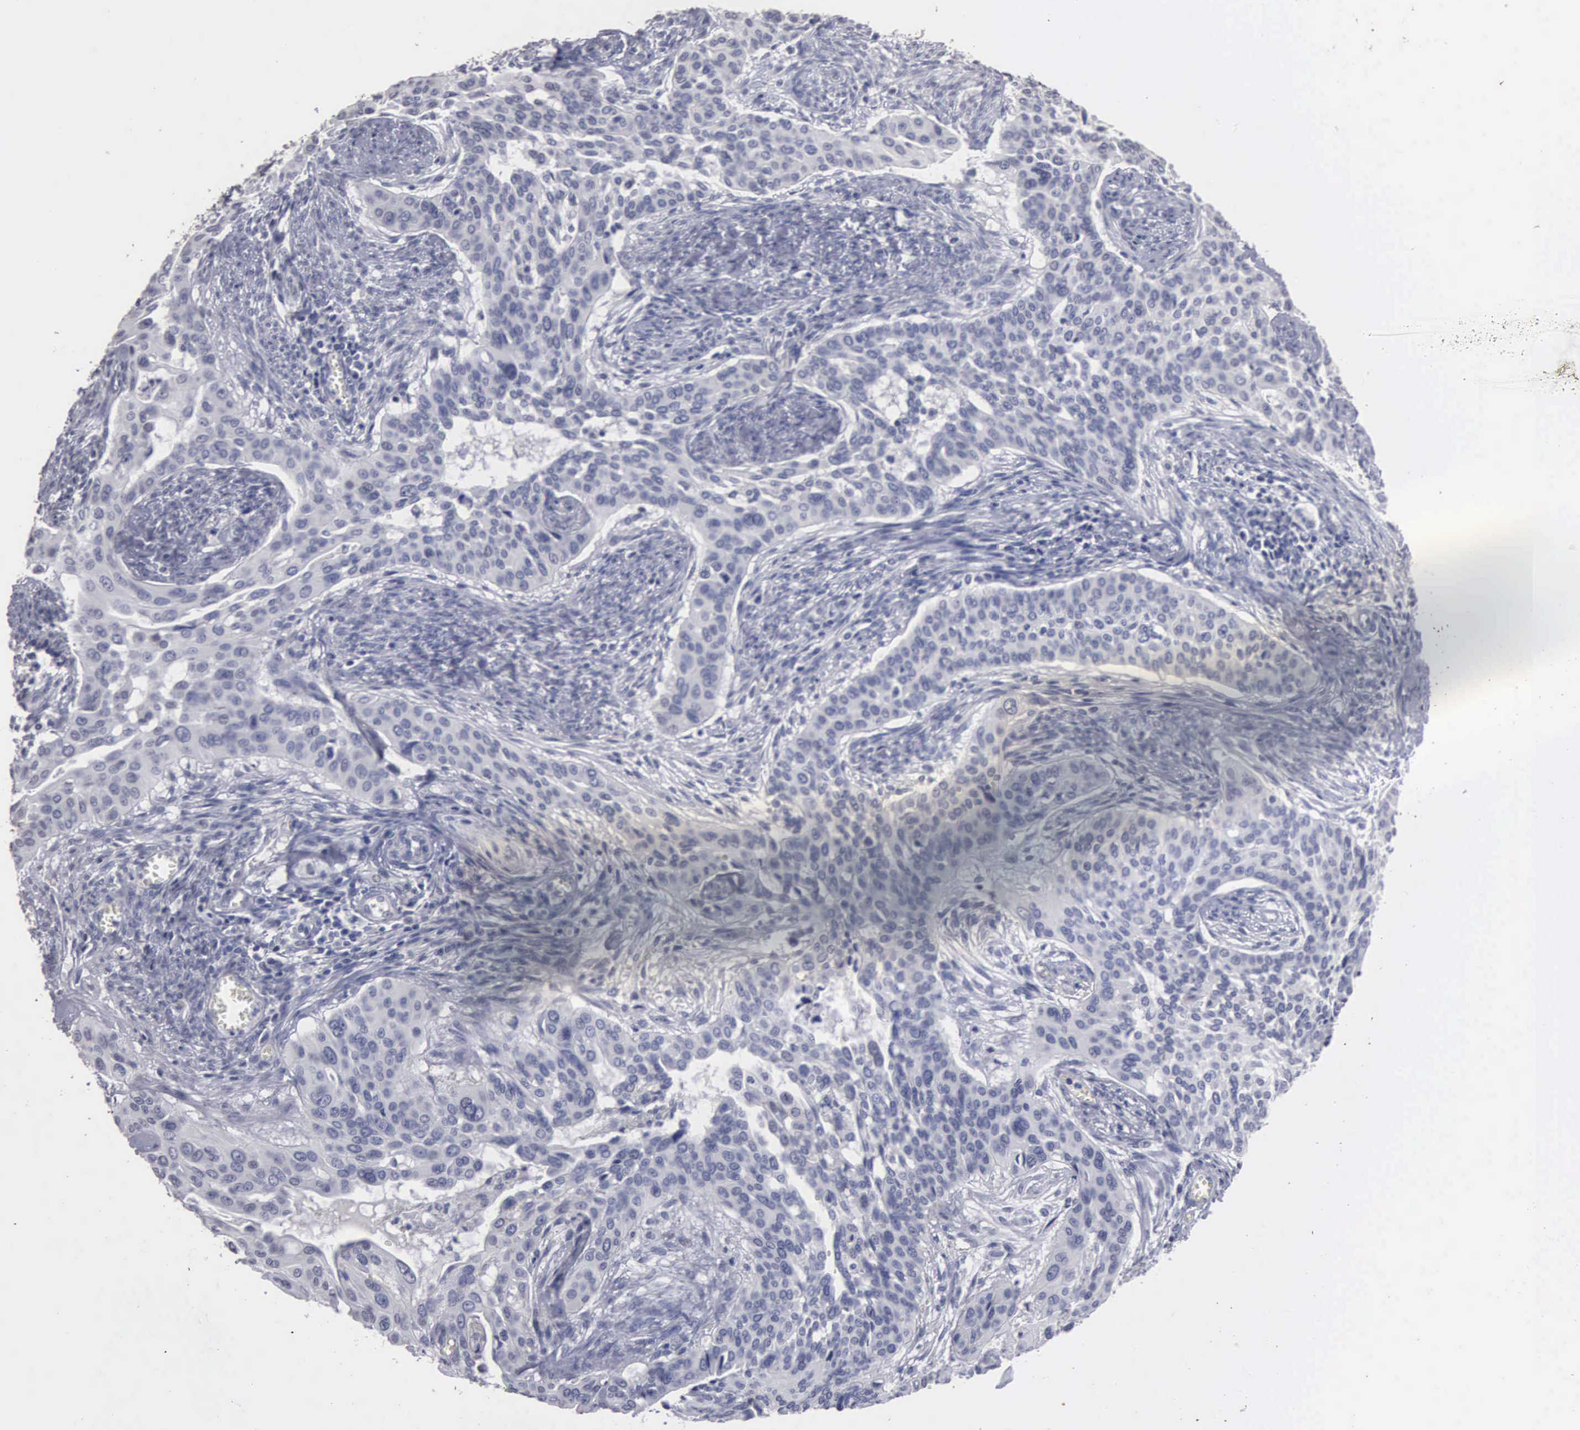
{"staining": {"intensity": "negative", "quantity": "none", "location": "none"}, "tissue": "cervical cancer", "cell_type": "Tumor cells", "image_type": "cancer", "snomed": [{"axis": "morphology", "description": "Squamous cell carcinoma, NOS"}, {"axis": "topography", "description": "Cervix"}], "caption": "High magnification brightfield microscopy of cervical cancer (squamous cell carcinoma) stained with DAB (brown) and counterstained with hematoxylin (blue): tumor cells show no significant staining.", "gene": "UPB1", "patient": {"sex": "female", "age": 34}}